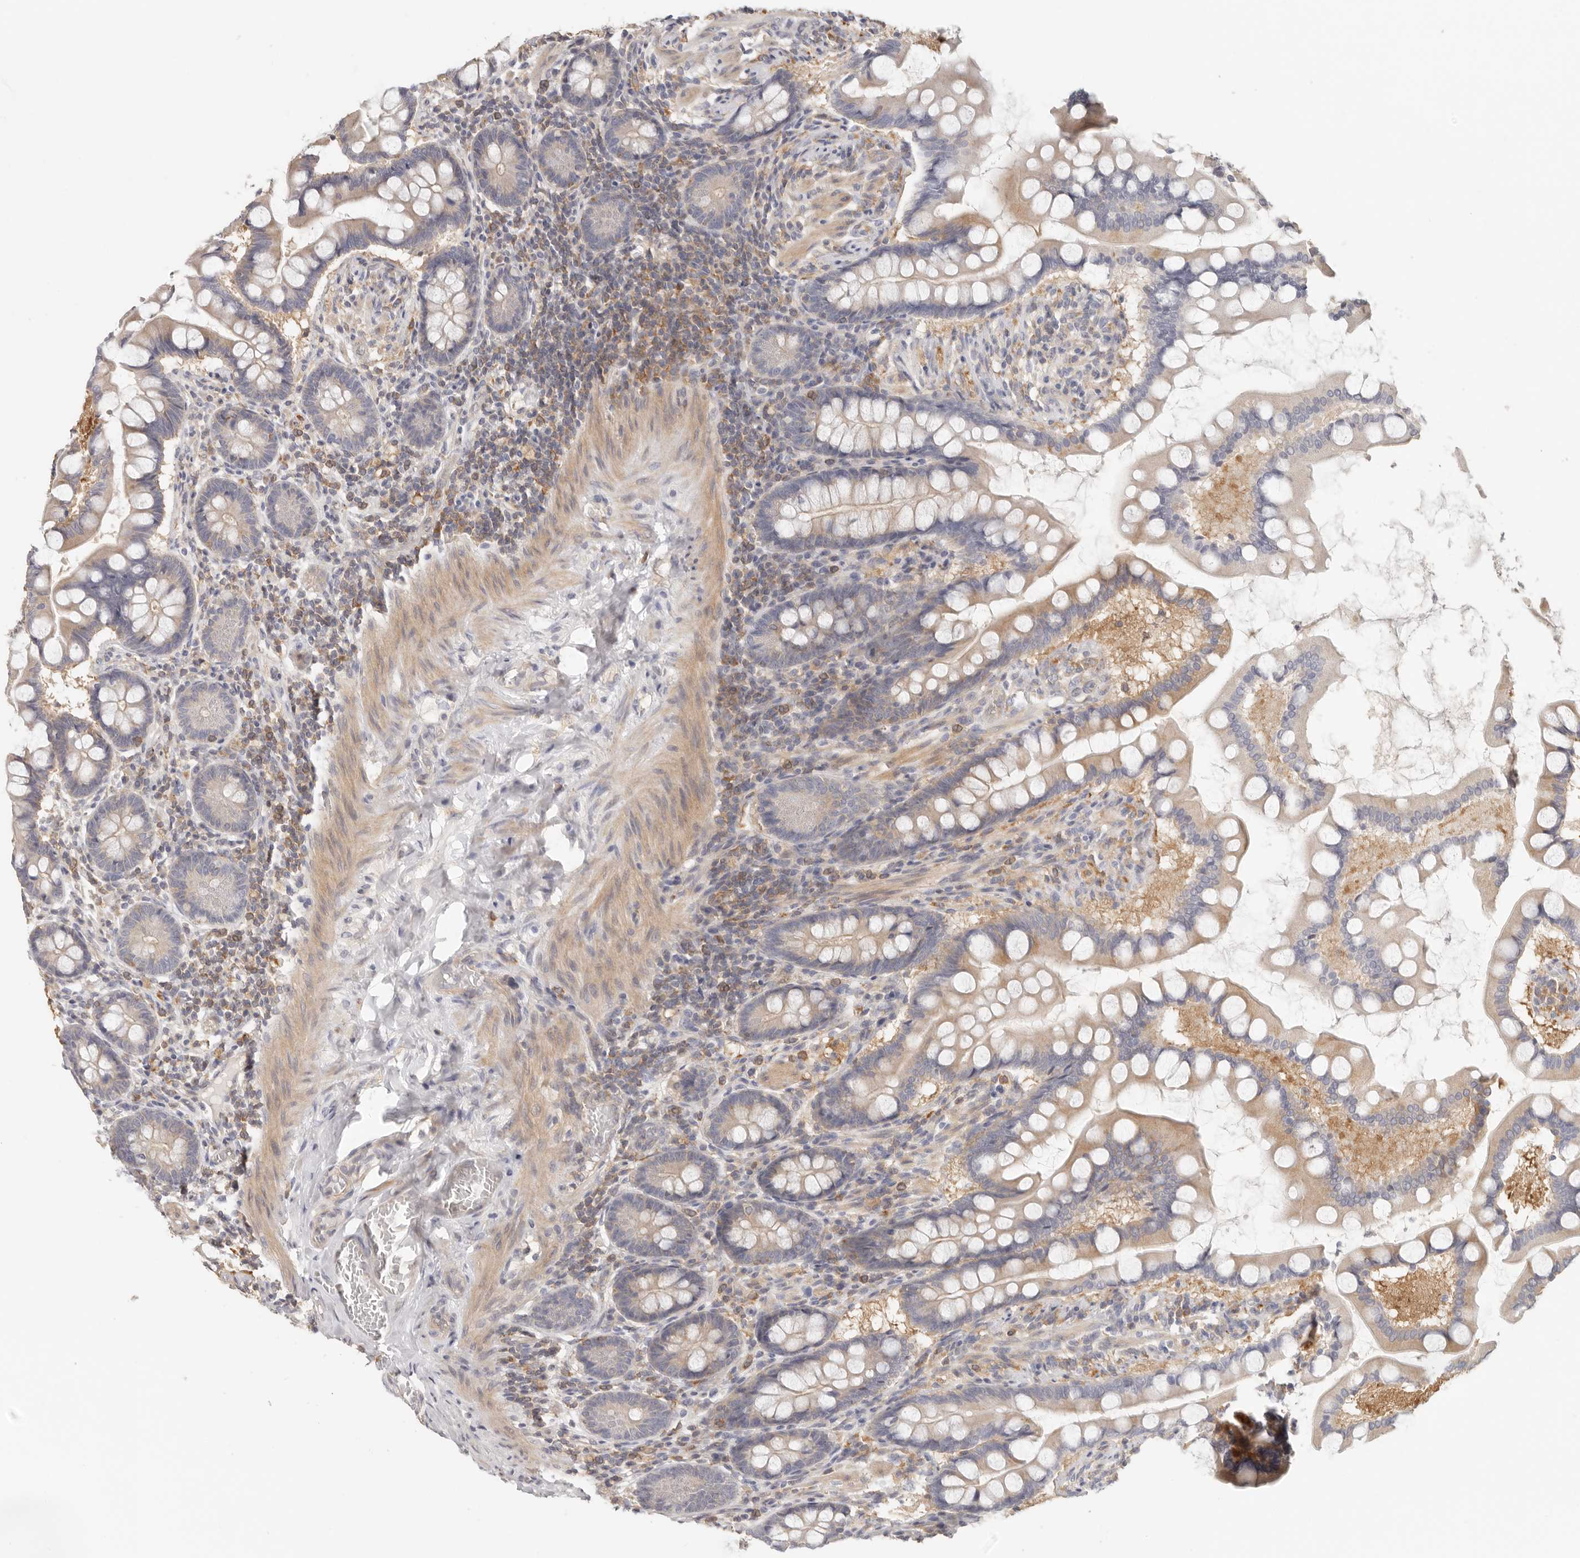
{"staining": {"intensity": "moderate", "quantity": "25%-75%", "location": "cytoplasmic/membranous"}, "tissue": "small intestine", "cell_type": "Glandular cells", "image_type": "normal", "snomed": [{"axis": "morphology", "description": "Normal tissue, NOS"}, {"axis": "topography", "description": "Small intestine"}], "caption": "A medium amount of moderate cytoplasmic/membranous expression is present in about 25%-75% of glandular cells in normal small intestine.", "gene": "ANXA9", "patient": {"sex": "male", "age": 41}}